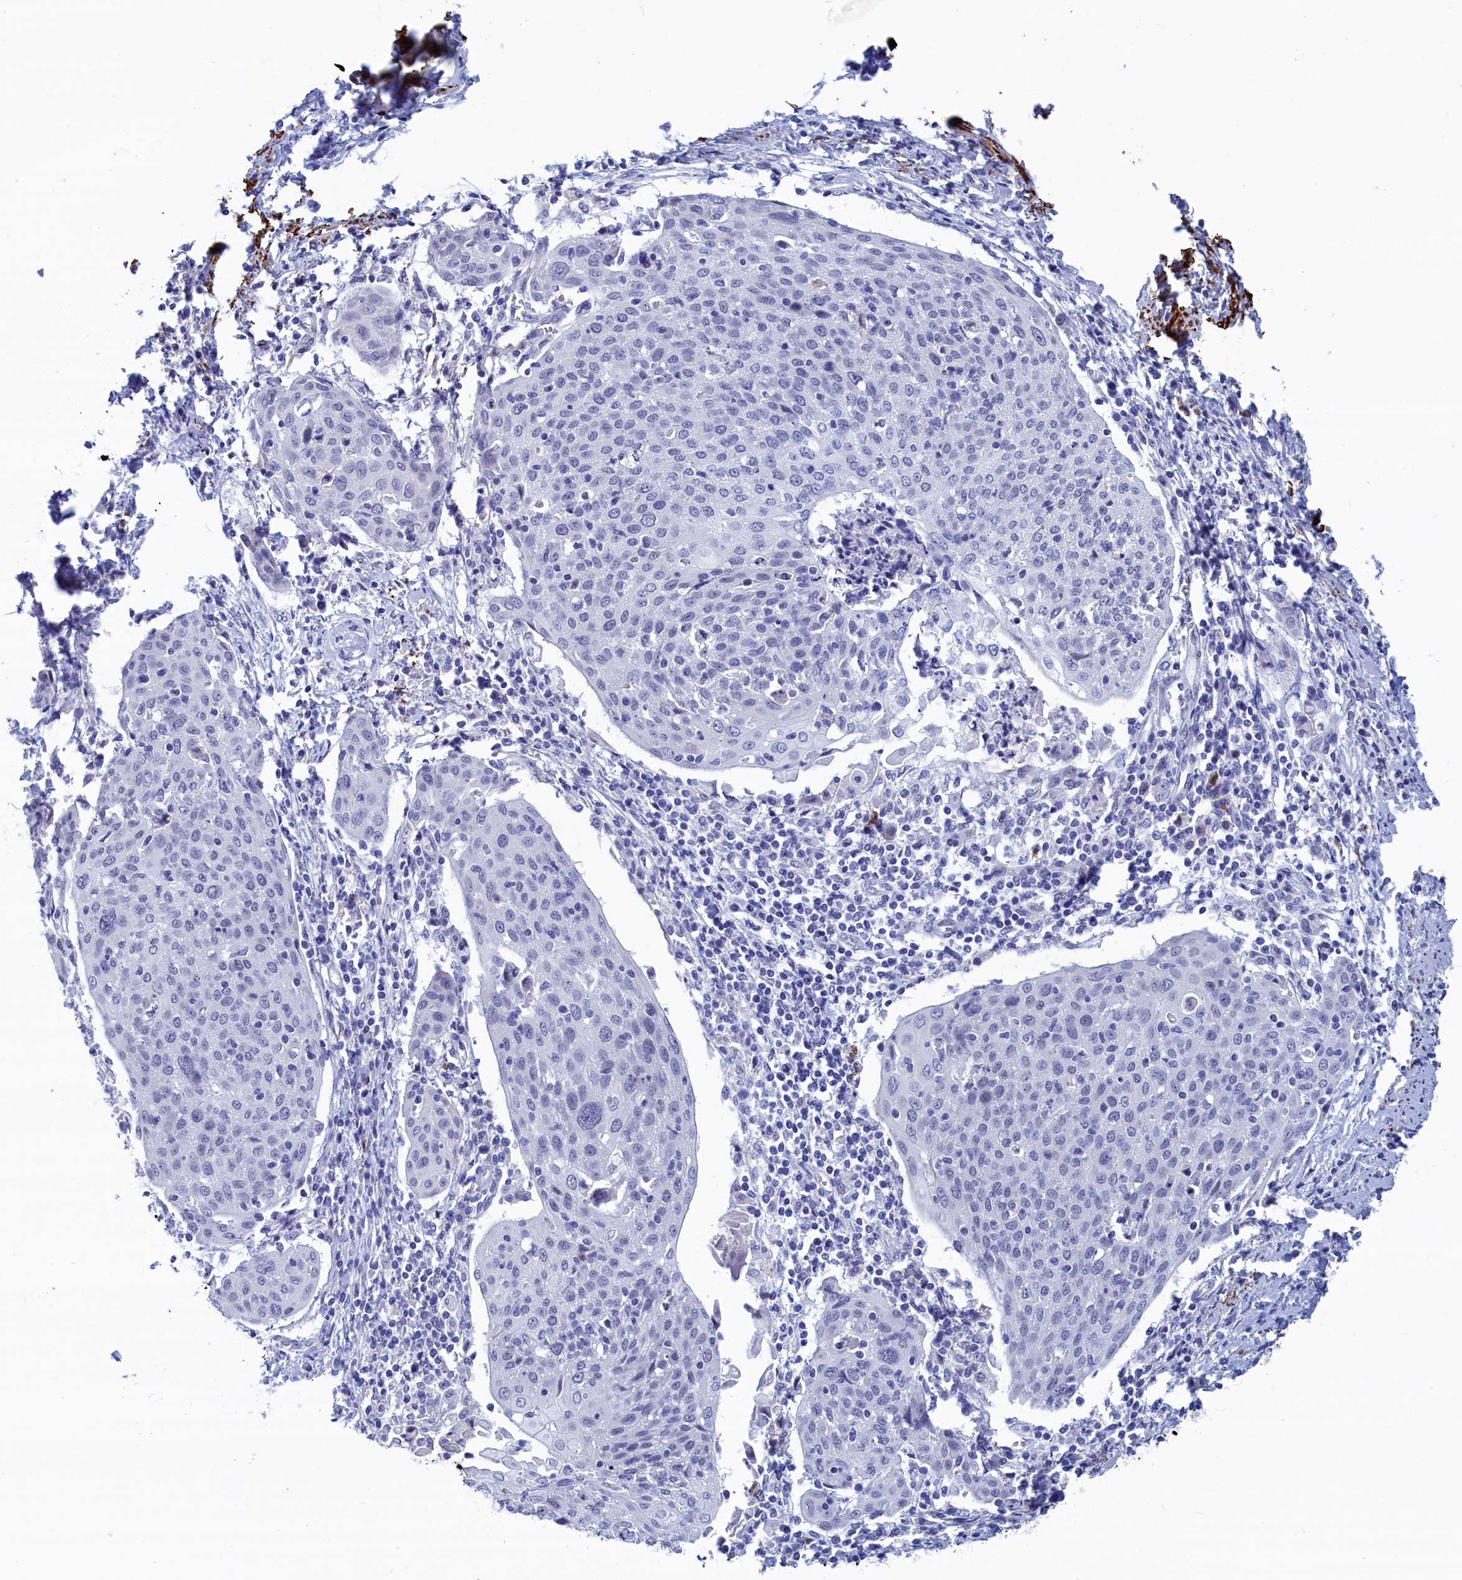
{"staining": {"intensity": "negative", "quantity": "none", "location": "none"}, "tissue": "cervical cancer", "cell_type": "Tumor cells", "image_type": "cancer", "snomed": [{"axis": "morphology", "description": "Squamous cell carcinoma, NOS"}, {"axis": "topography", "description": "Cervix"}], "caption": "Tumor cells are negative for brown protein staining in cervical squamous cell carcinoma. (IHC, brightfield microscopy, high magnification).", "gene": "WDR83", "patient": {"sex": "female", "age": 67}}